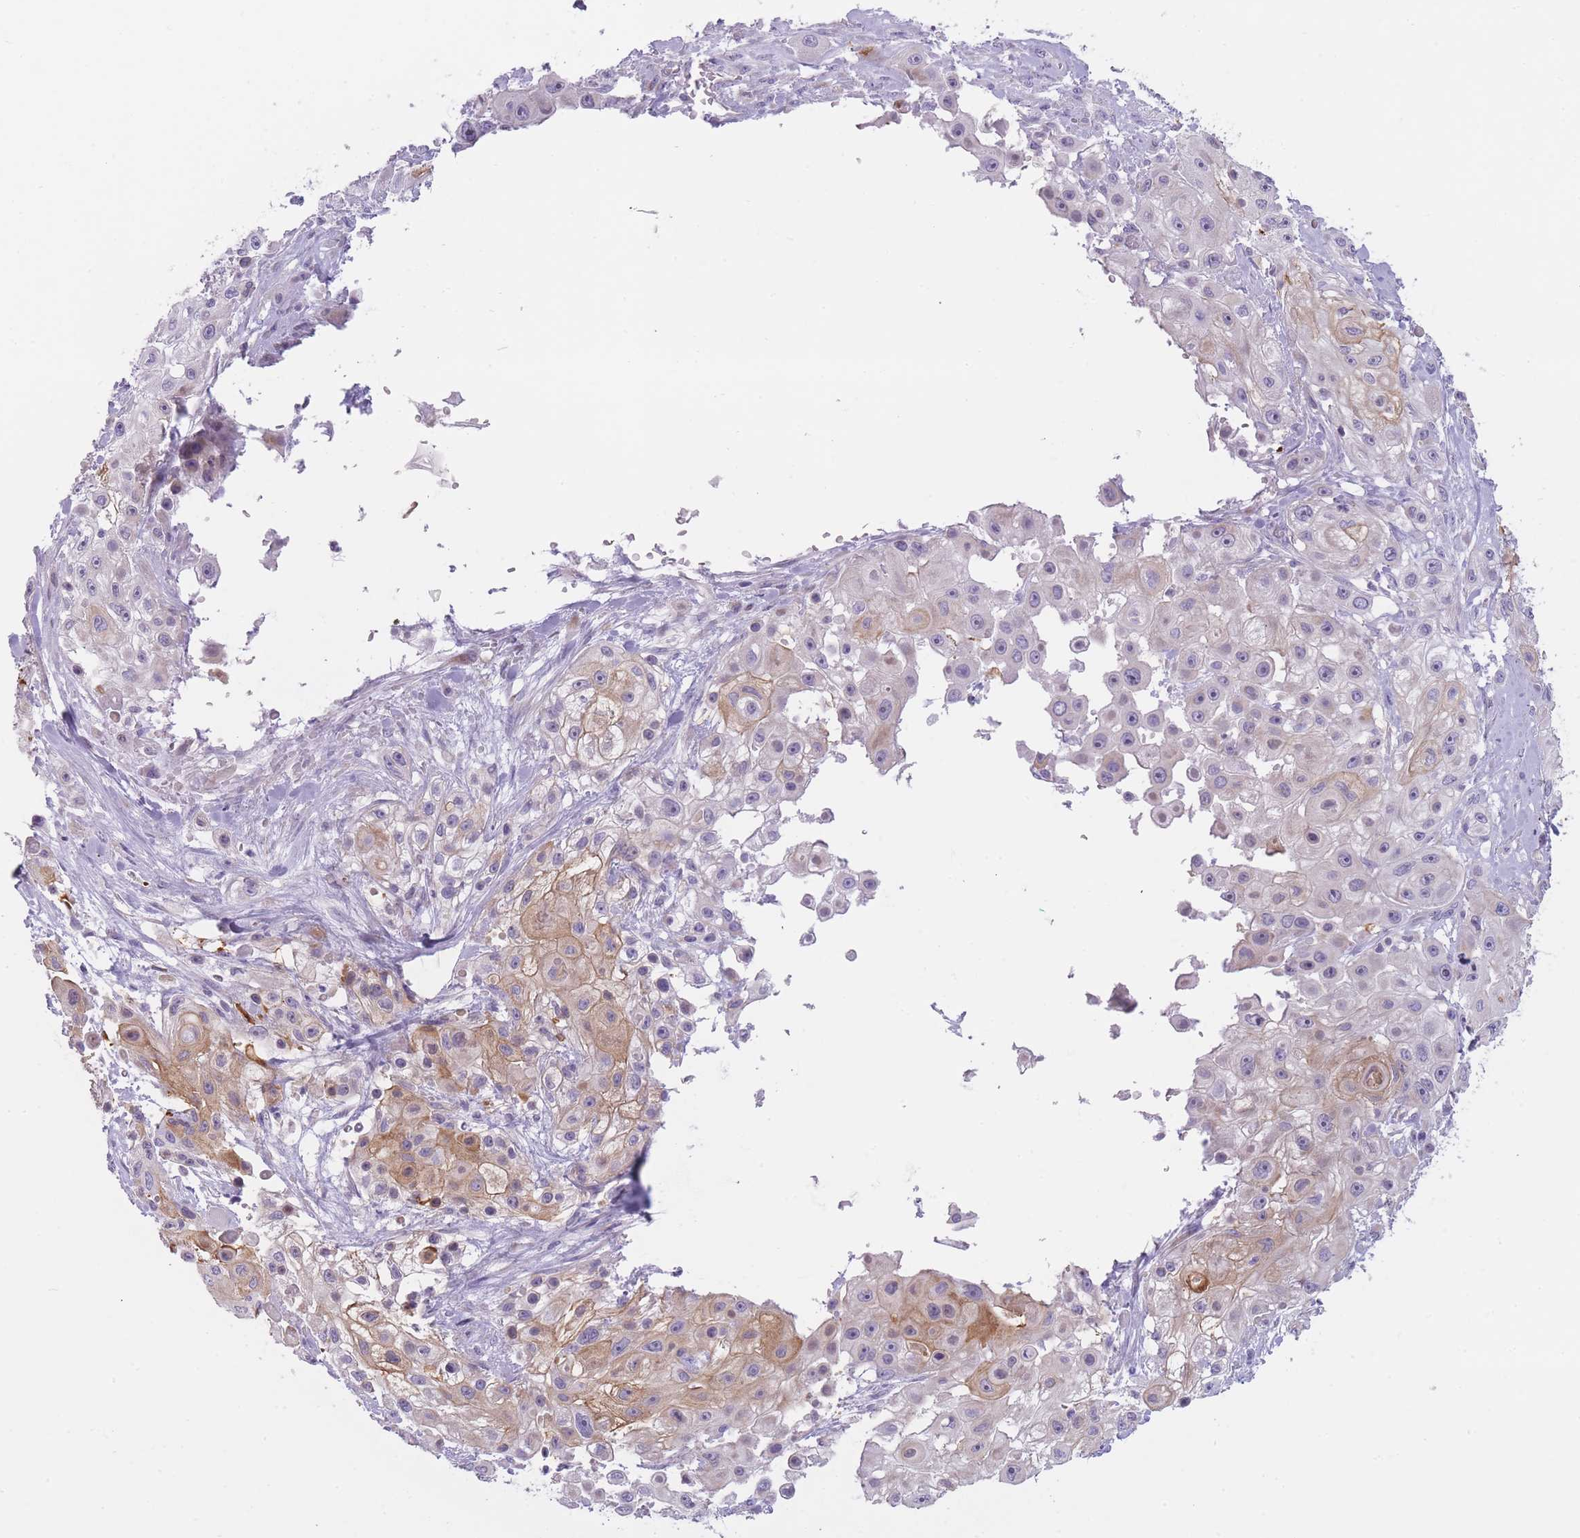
{"staining": {"intensity": "weak", "quantity": "<25%", "location": "cytoplasmic/membranous"}, "tissue": "skin cancer", "cell_type": "Tumor cells", "image_type": "cancer", "snomed": [{"axis": "morphology", "description": "Squamous cell carcinoma, NOS"}, {"axis": "topography", "description": "Skin"}], "caption": "A micrograph of human skin cancer is negative for staining in tumor cells. (DAB immunohistochemistry (IHC), high magnification).", "gene": "IMPG1", "patient": {"sex": "male", "age": 67}}